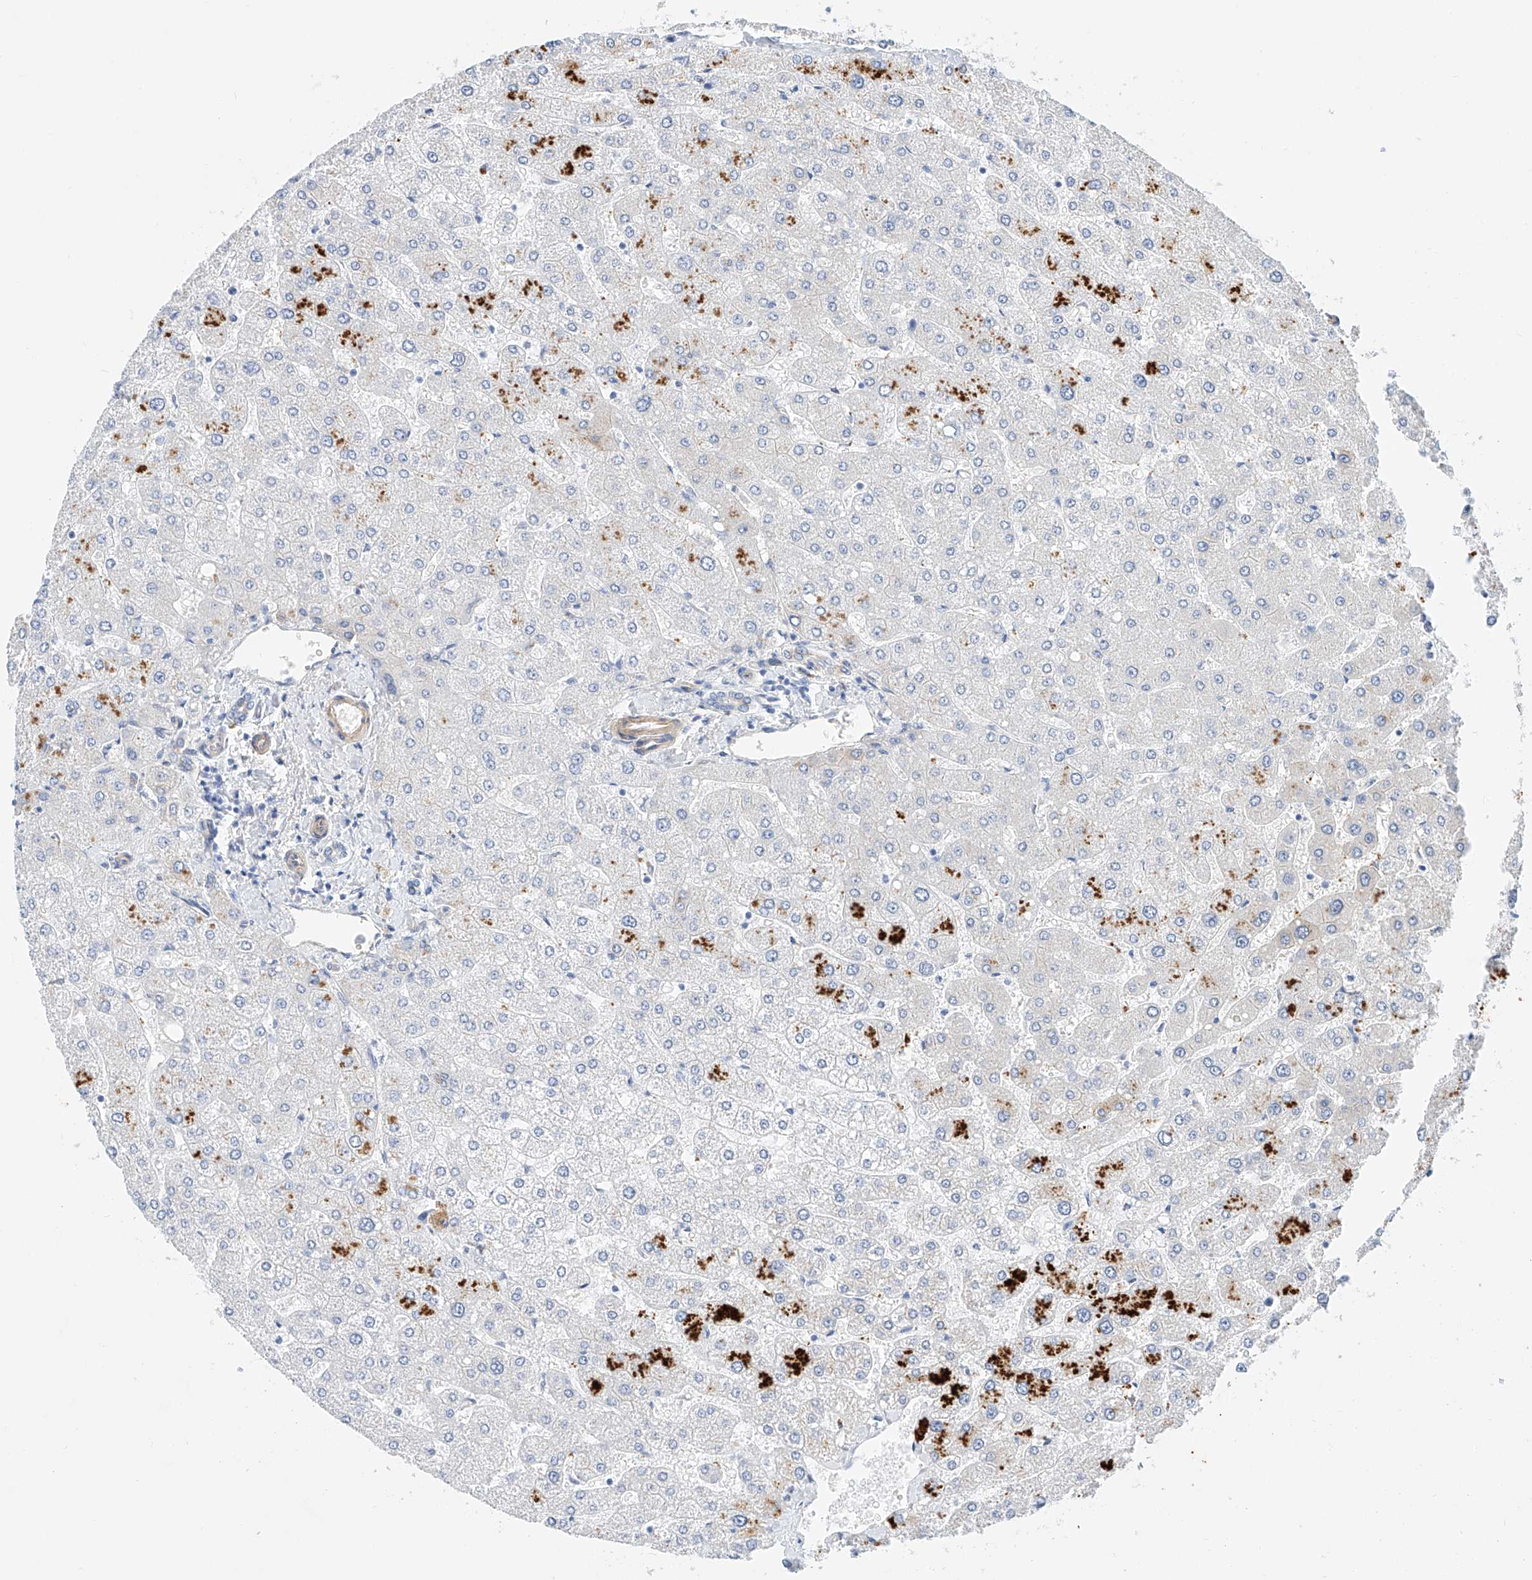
{"staining": {"intensity": "weak", "quantity": "<25%", "location": "cytoplasmic/membranous"}, "tissue": "liver", "cell_type": "Cholangiocytes", "image_type": "normal", "snomed": [{"axis": "morphology", "description": "Normal tissue, NOS"}, {"axis": "topography", "description": "Liver"}], "caption": "Cholangiocytes show no significant positivity in benign liver. The staining was performed using DAB (3,3'-diaminobenzidine) to visualize the protein expression in brown, while the nuclei were stained in blue with hematoxylin (Magnification: 20x).", "gene": "SBSPON", "patient": {"sex": "male", "age": 55}}